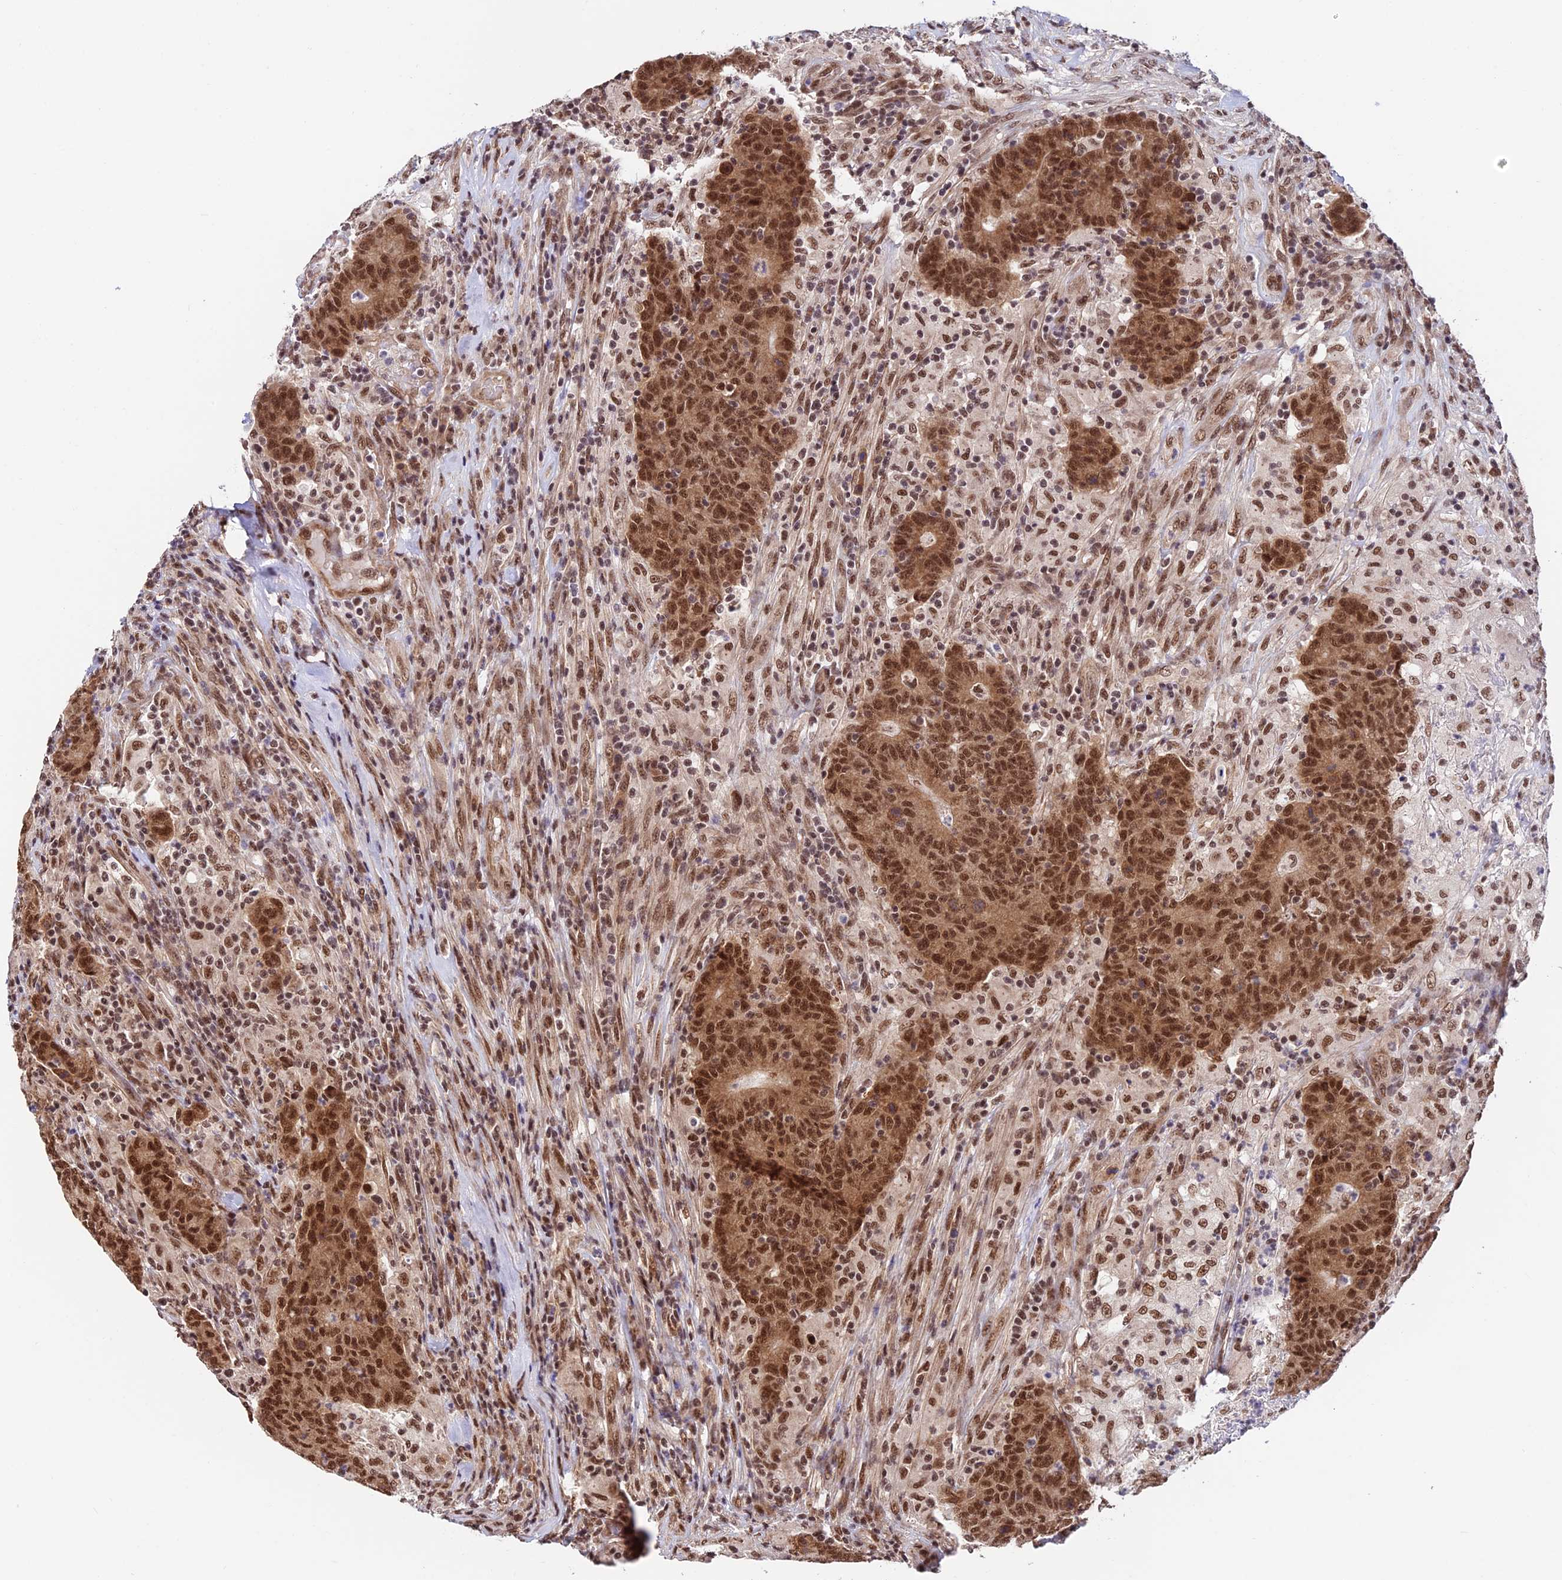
{"staining": {"intensity": "strong", "quantity": ">75%", "location": "cytoplasmic/membranous,nuclear"}, "tissue": "colorectal cancer", "cell_type": "Tumor cells", "image_type": "cancer", "snomed": [{"axis": "morphology", "description": "Adenocarcinoma, NOS"}, {"axis": "topography", "description": "Colon"}], "caption": "Protein staining by immunohistochemistry (IHC) reveals strong cytoplasmic/membranous and nuclear positivity in approximately >75% of tumor cells in adenocarcinoma (colorectal).", "gene": "RBM42", "patient": {"sex": "female", "age": 75}}